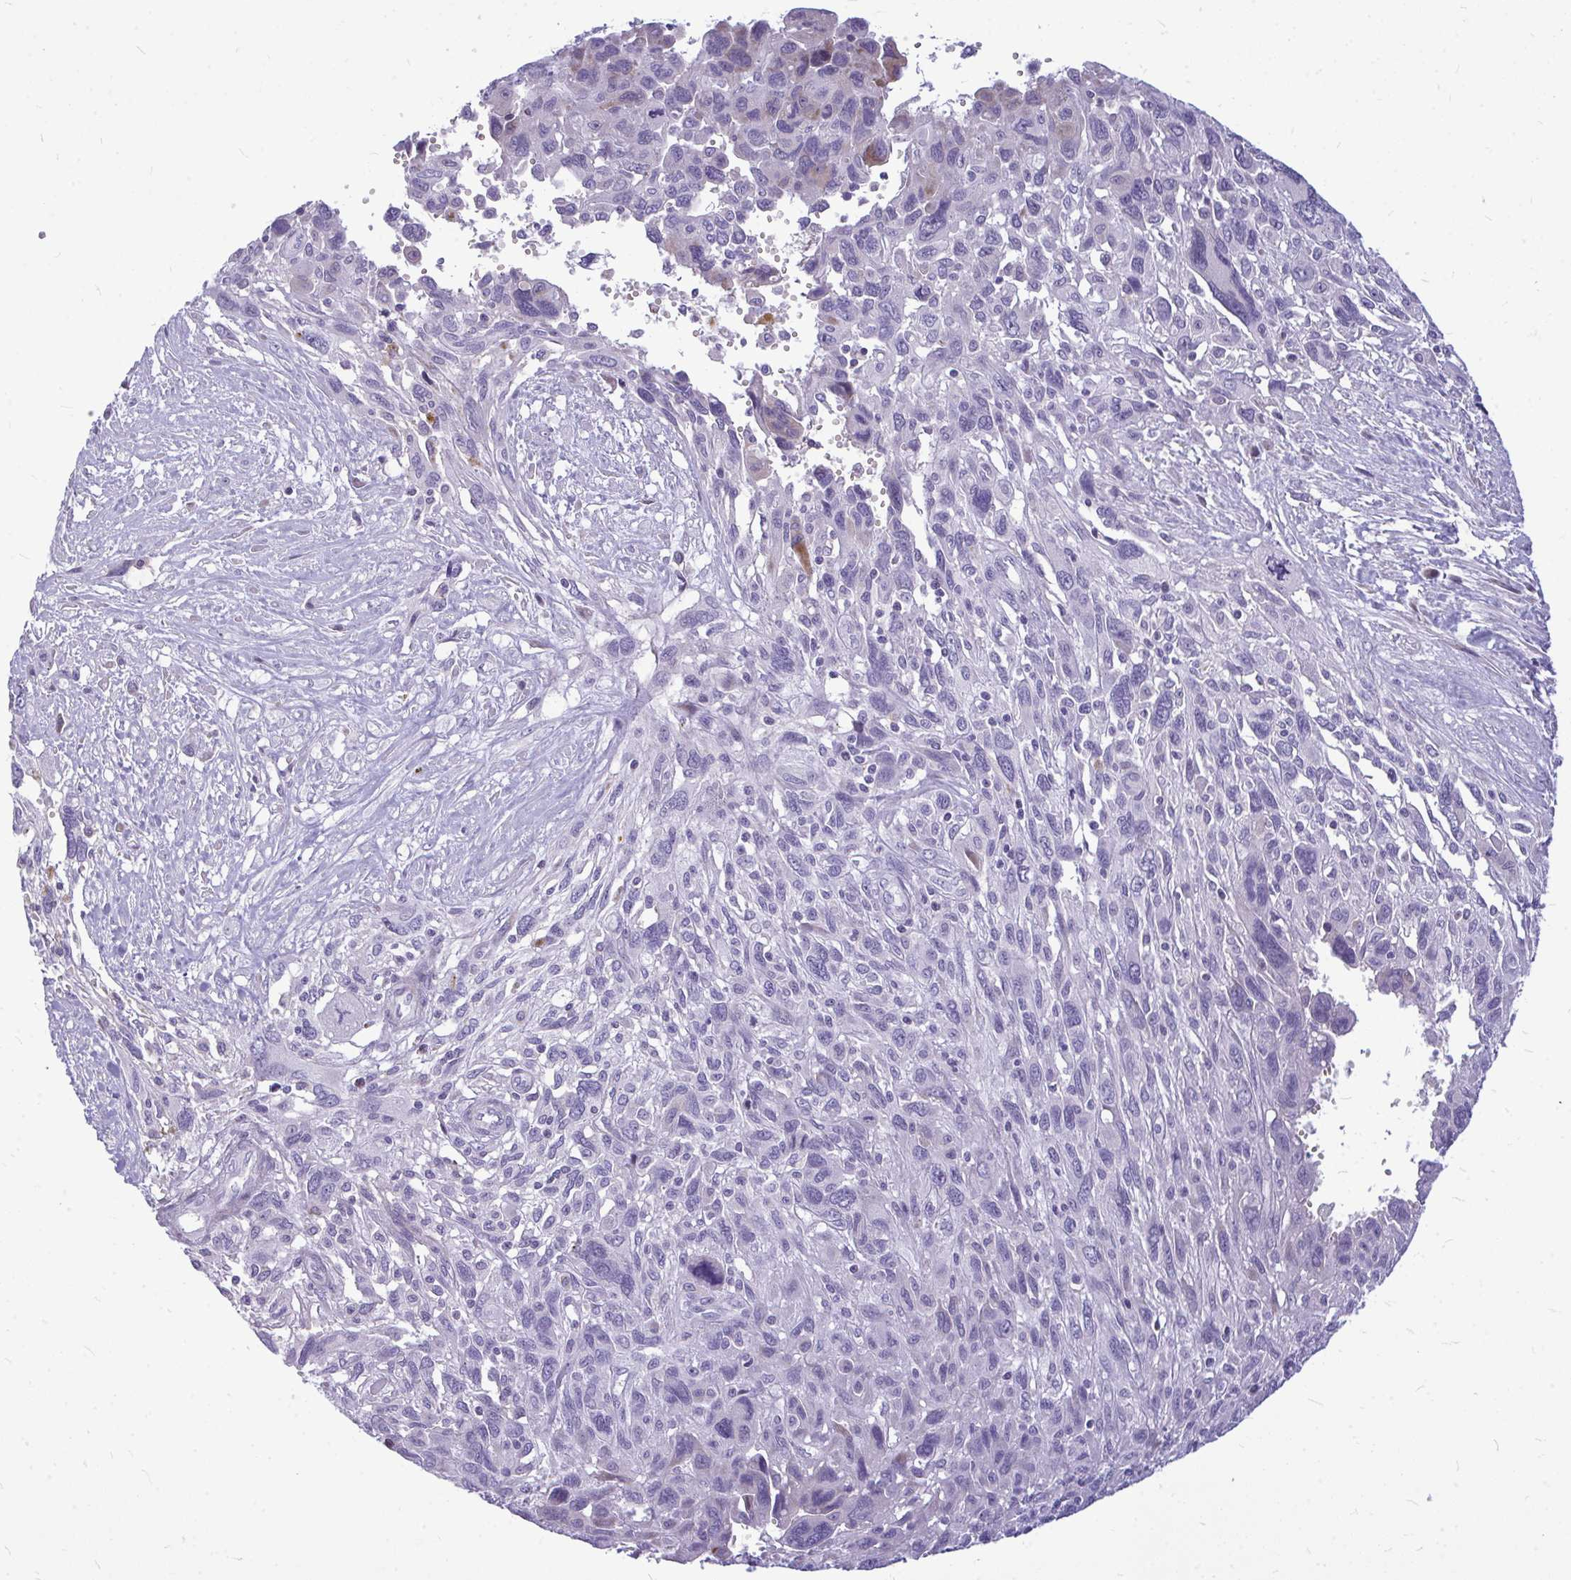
{"staining": {"intensity": "weak", "quantity": "<25%", "location": "cytoplasmic/membranous"}, "tissue": "pancreatic cancer", "cell_type": "Tumor cells", "image_type": "cancer", "snomed": [{"axis": "morphology", "description": "Adenocarcinoma, NOS"}, {"axis": "topography", "description": "Pancreas"}], "caption": "Tumor cells are negative for protein expression in human pancreatic cancer. Nuclei are stained in blue.", "gene": "ZSCAN25", "patient": {"sex": "female", "age": 47}}